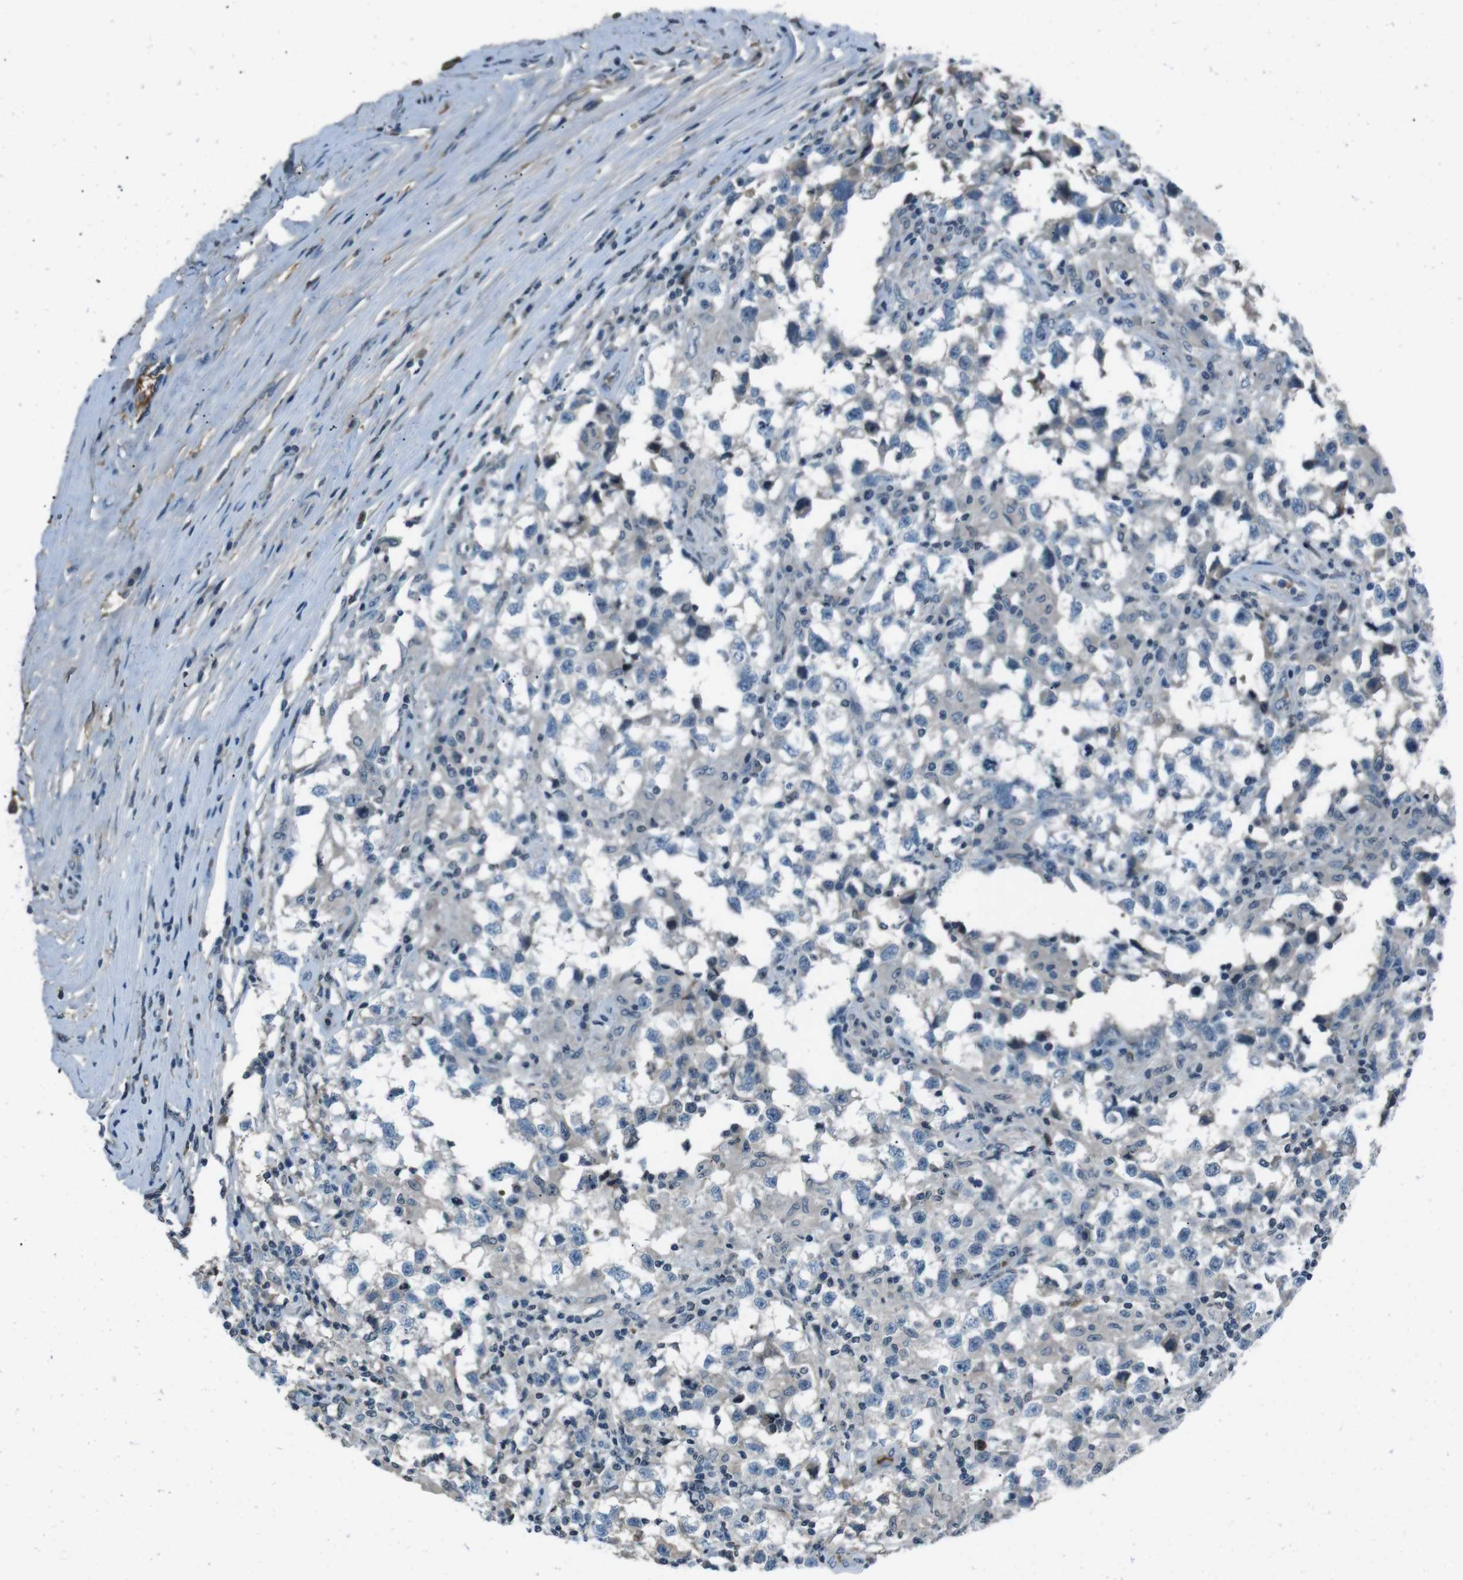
{"staining": {"intensity": "negative", "quantity": "none", "location": "none"}, "tissue": "testis cancer", "cell_type": "Tumor cells", "image_type": "cancer", "snomed": [{"axis": "morphology", "description": "Carcinoma, Embryonal, NOS"}, {"axis": "topography", "description": "Testis"}], "caption": "The histopathology image exhibits no staining of tumor cells in testis cancer. Nuclei are stained in blue.", "gene": "UGT1A6", "patient": {"sex": "male", "age": 21}}